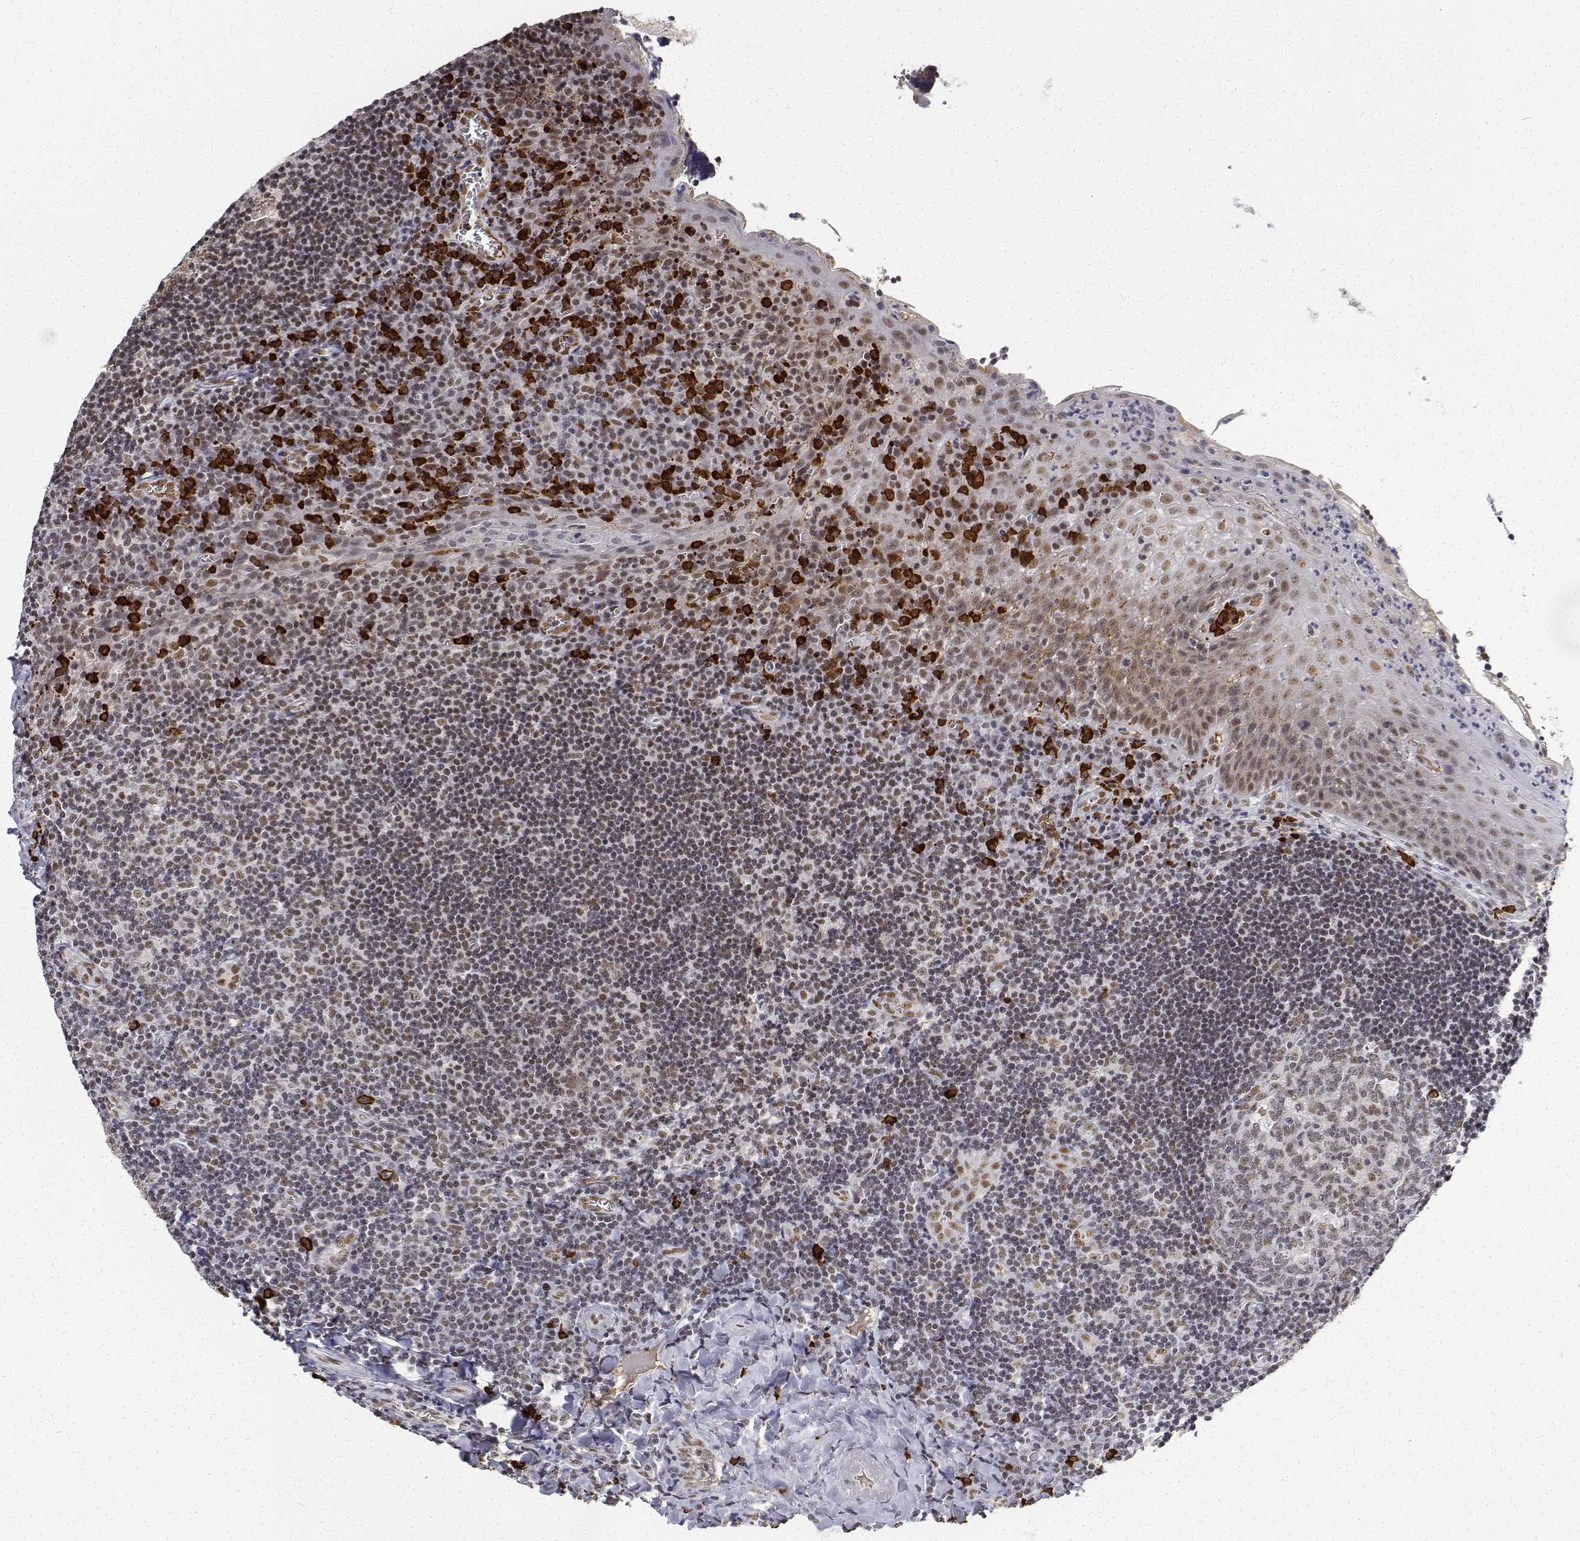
{"staining": {"intensity": "weak", "quantity": ">75%", "location": "nuclear"}, "tissue": "tonsil", "cell_type": "Germinal center cells", "image_type": "normal", "snomed": [{"axis": "morphology", "description": "Normal tissue, NOS"}, {"axis": "morphology", "description": "Inflammation, NOS"}, {"axis": "topography", "description": "Tonsil"}], "caption": "This image exhibits unremarkable tonsil stained with immunohistochemistry to label a protein in brown. The nuclear of germinal center cells show weak positivity for the protein. Nuclei are counter-stained blue.", "gene": "ATRX", "patient": {"sex": "female", "age": 31}}